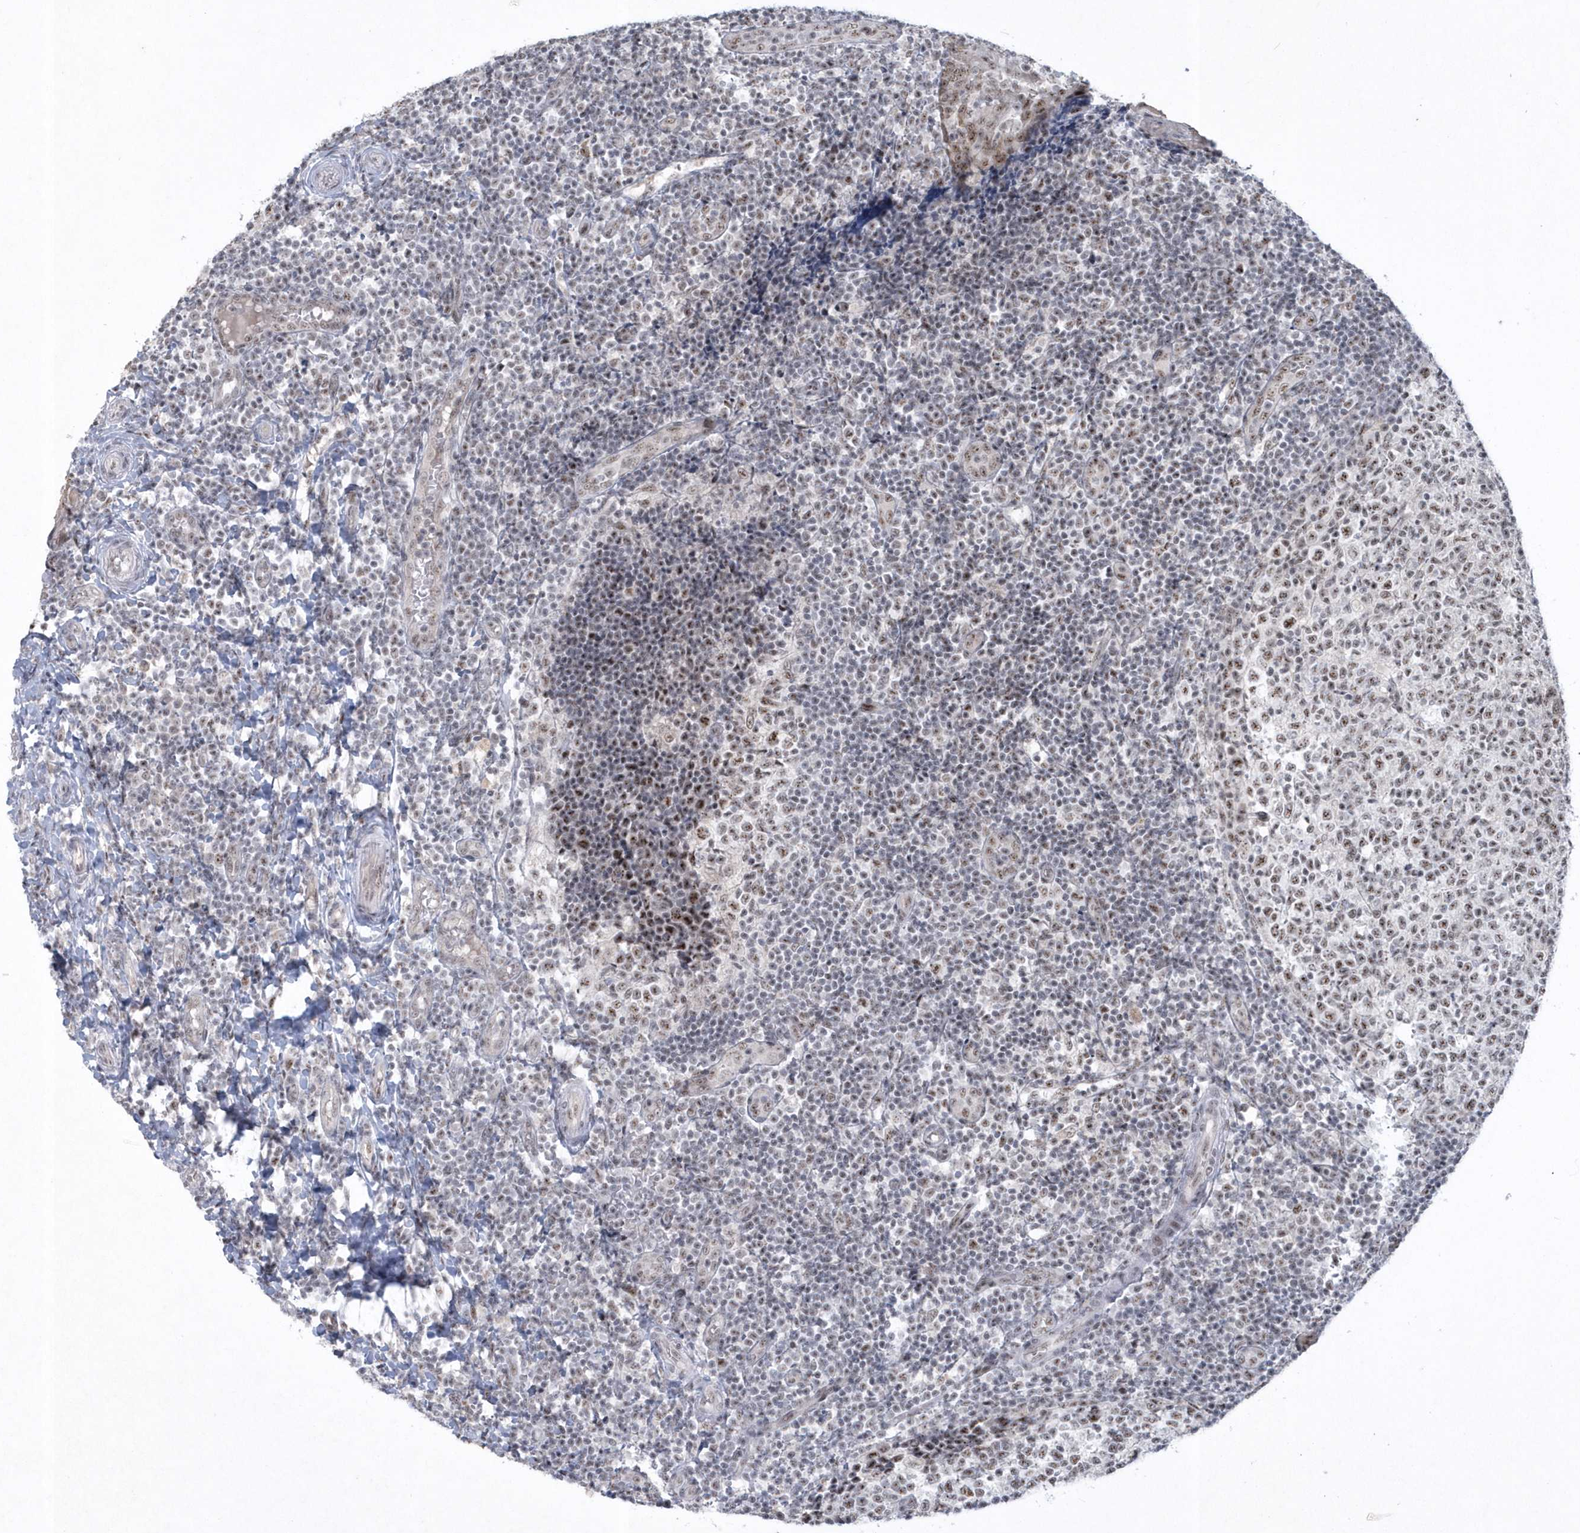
{"staining": {"intensity": "moderate", "quantity": "25%-75%", "location": "nuclear"}, "tissue": "tonsil", "cell_type": "Germinal center cells", "image_type": "normal", "snomed": [{"axis": "morphology", "description": "Normal tissue, NOS"}, {"axis": "topography", "description": "Tonsil"}], "caption": "A medium amount of moderate nuclear expression is appreciated in approximately 25%-75% of germinal center cells in benign tonsil. (DAB (3,3'-diaminobenzidine) IHC, brown staining for protein, blue staining for nuclei).", "gene": "KDM6B", "patient": {"sex": "female", "age": 19}}